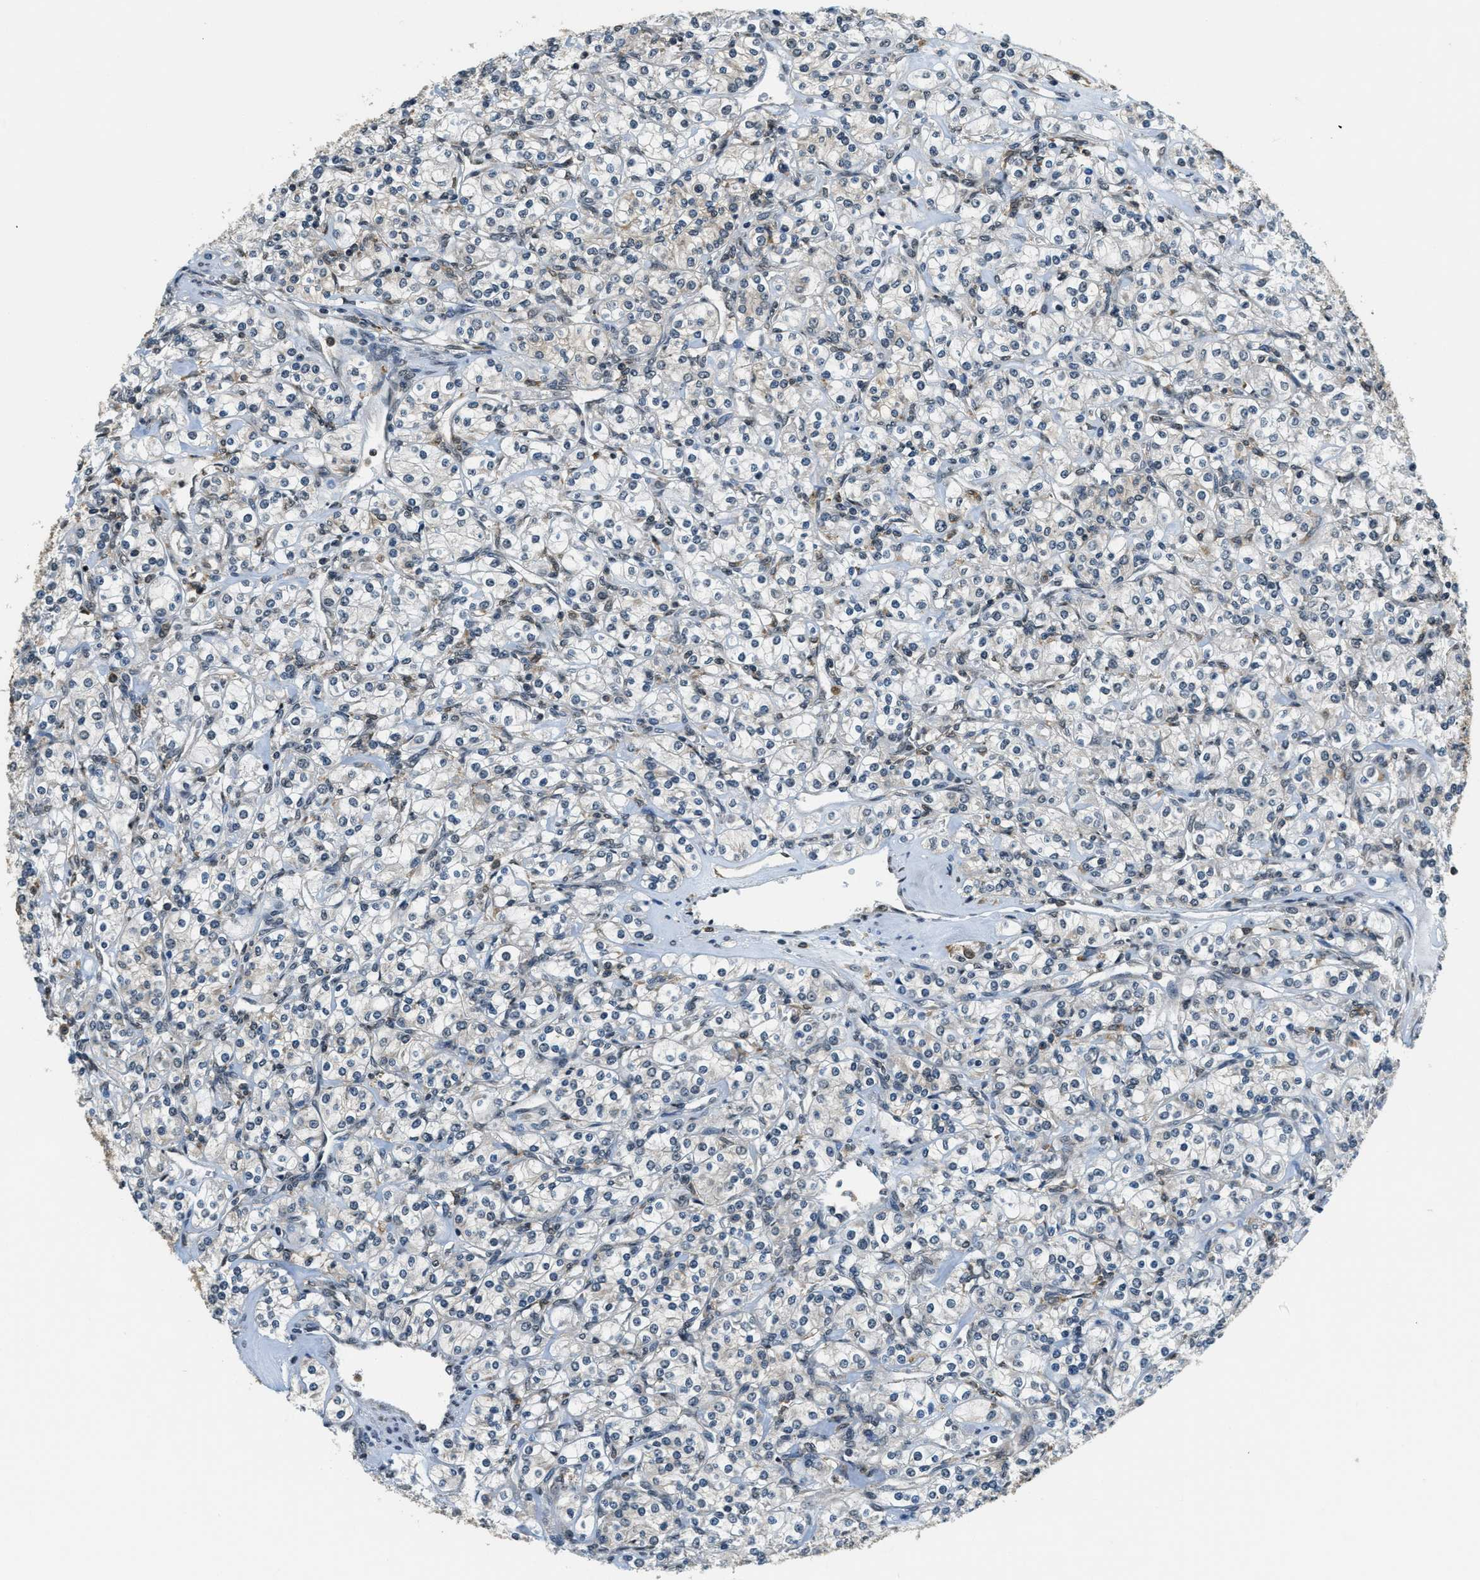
{"staining": {"intensity": "negative", "quantity": "none", "location": "none"}, "tissue": "renal cancer", "cell_type": "Tumor cells", "image_type": "cancer", "snomed": [{"axis": "morphology", "description": "Adenocarcinoma, NOS"}, {"axis": "topography", "description": "Kidney"}], "caption": "DAB (3,3'-diaminobenzidine) immunohistochemical staining of human renal cancer exhibits no significant positivity in tumor cells. The staining was performed using DAB (3,3'-diaminobenzidine) to visualize the protein expression in brown, while the nuclei were stained in blue with hematoxylin (Magnification: 20x).", "gene": "RAB11FIP1", "patient": {"sex": "male", "age": 77}}